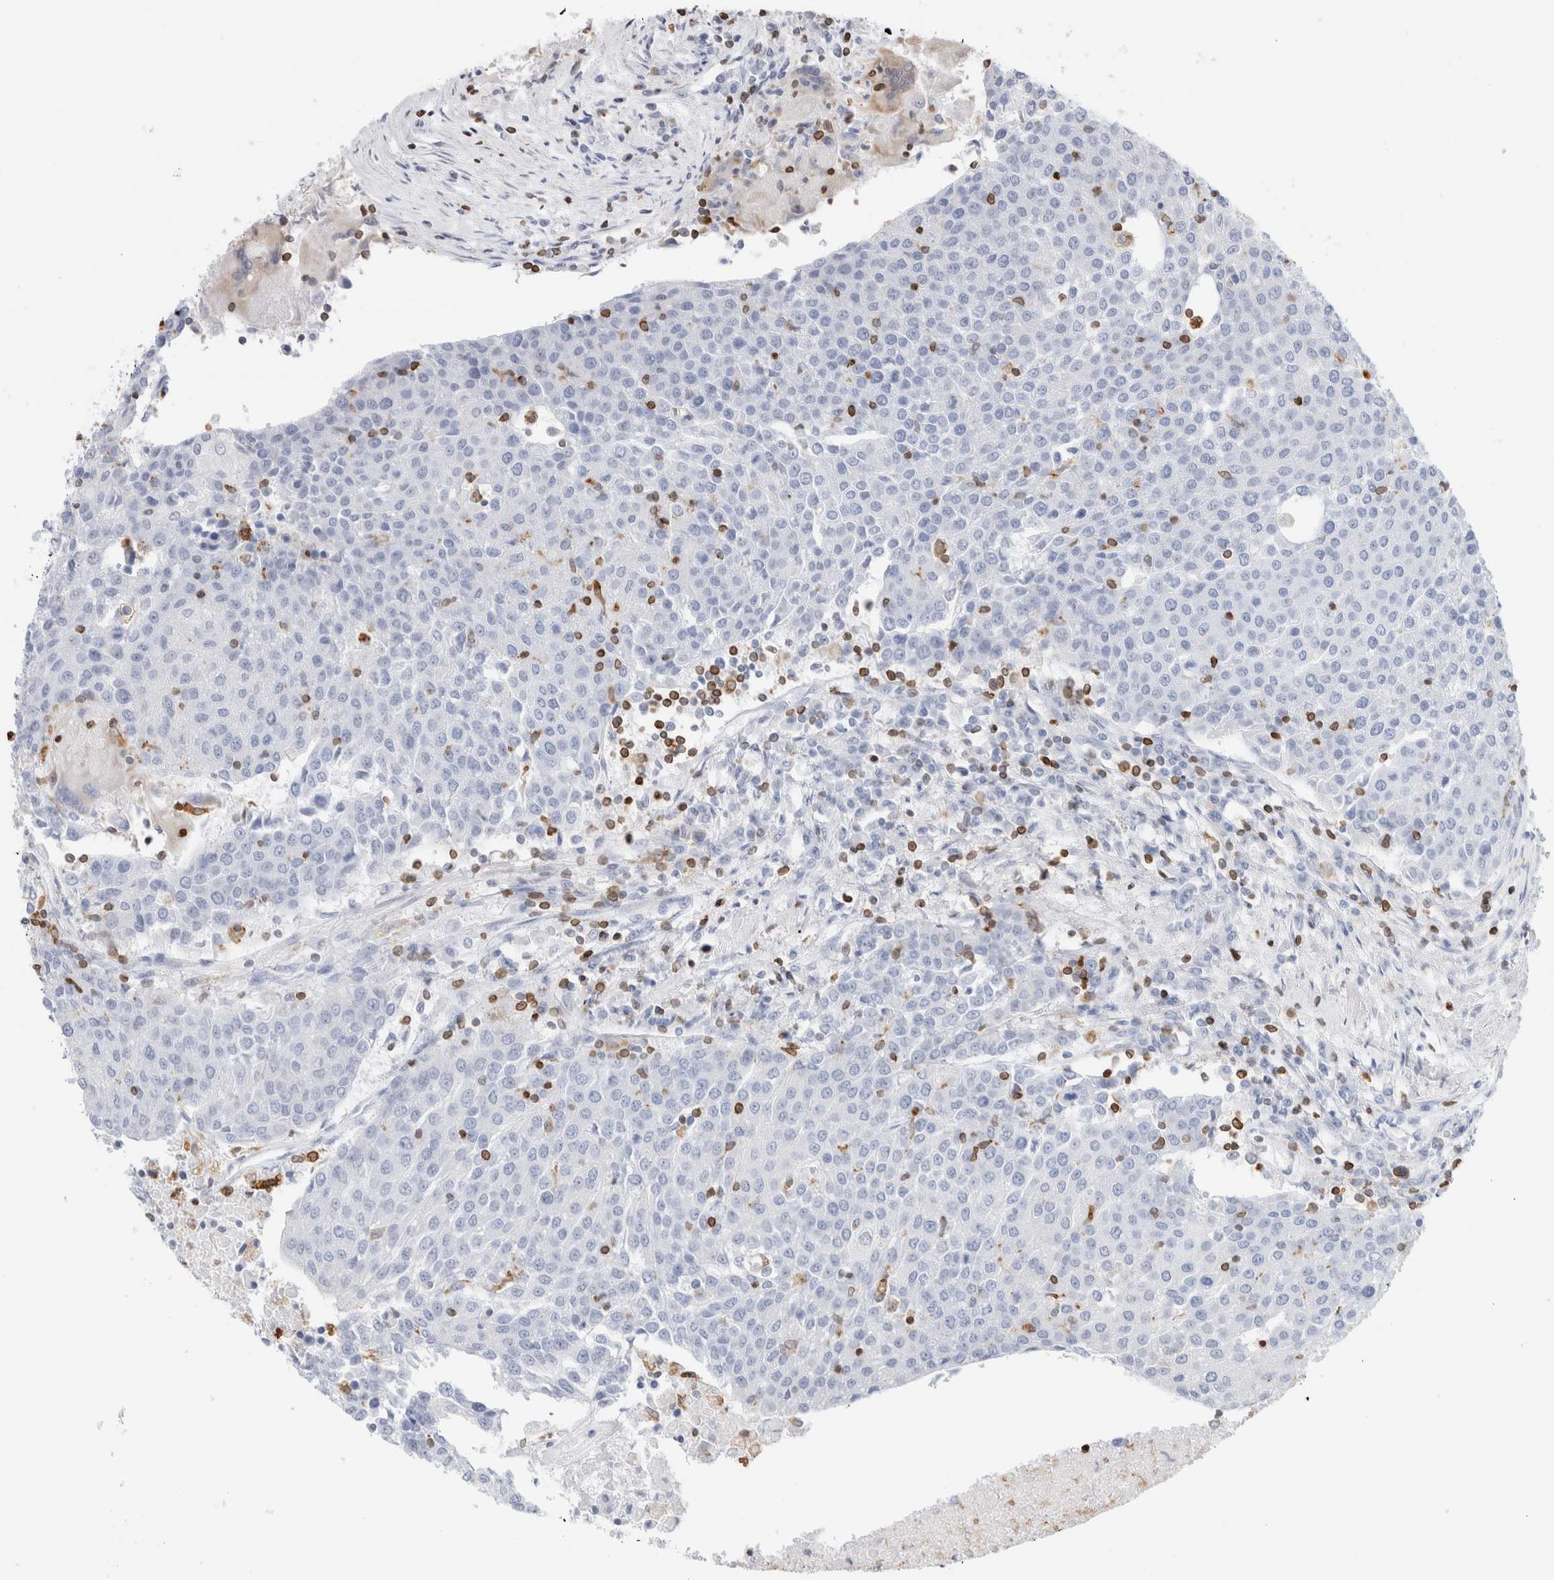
{"staining": {"intensity": "negative", "quantity": "none", "location": "none"}, "tissue": "urothelial cancer", "cell_type": "Tumor cells", "image_type": "cancer", "snomed": [{"axis": "morphology", "description": "Urothelial carcinoma, High grade"}, {"axis": "topography", "description": "Urinary bladder"}], "caption": "Immunohistochemistry (IHC) image of neoplastic tissue: human urothelial cancer stained with DAB exhibits no significant protein positivity in tumor cells.", "gene": "ALOX5AP", "patient": {"sex": "female", "age": 85}}